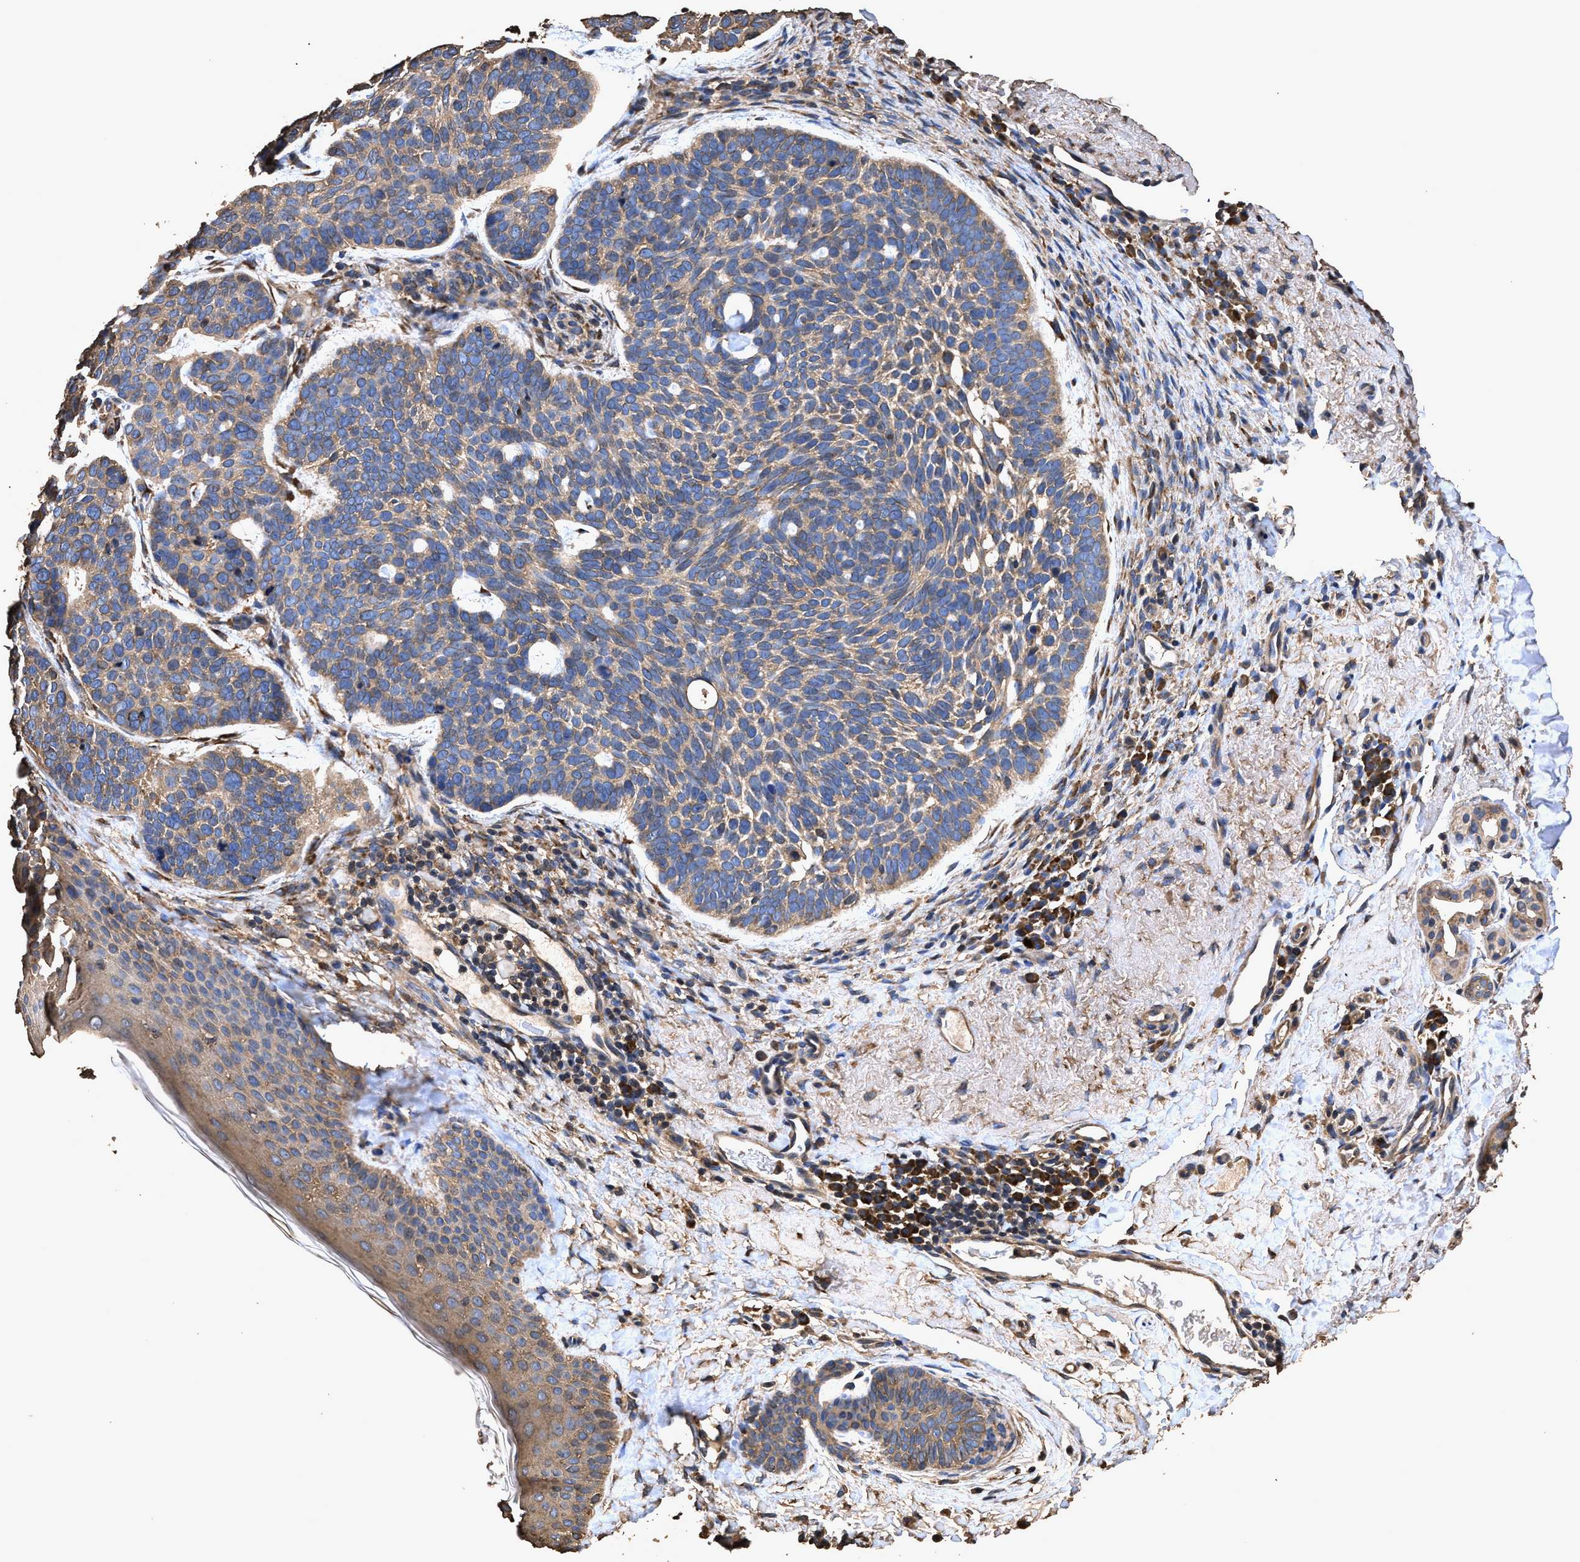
{"staining": {"intensity": "moderate", "quantity": "25%-75%", "location": "cytoplasmic/membranous"}, "tissue": "skin cancer", "cell_type": "Tumor cells", "image_type": "cancer", "snomed": [{"axis": "morphology", "description": "Basal cell carcinoma"}, {"axis": "topography", "description": "Skin"}, {"axis": "topography", "description": "Skin of head"}], "caption": "Tumor cells show moderate cytoplasmic/membranous expression in about 25%-75% of cells in basal cell carcinoma (skin). Using DAB (brown) and hematoxylin (blue) stains, captured at high magnification using brightfield microscopy.", "gene": "ZMYND19", "patient": {"sex": "female", "age": 85}}